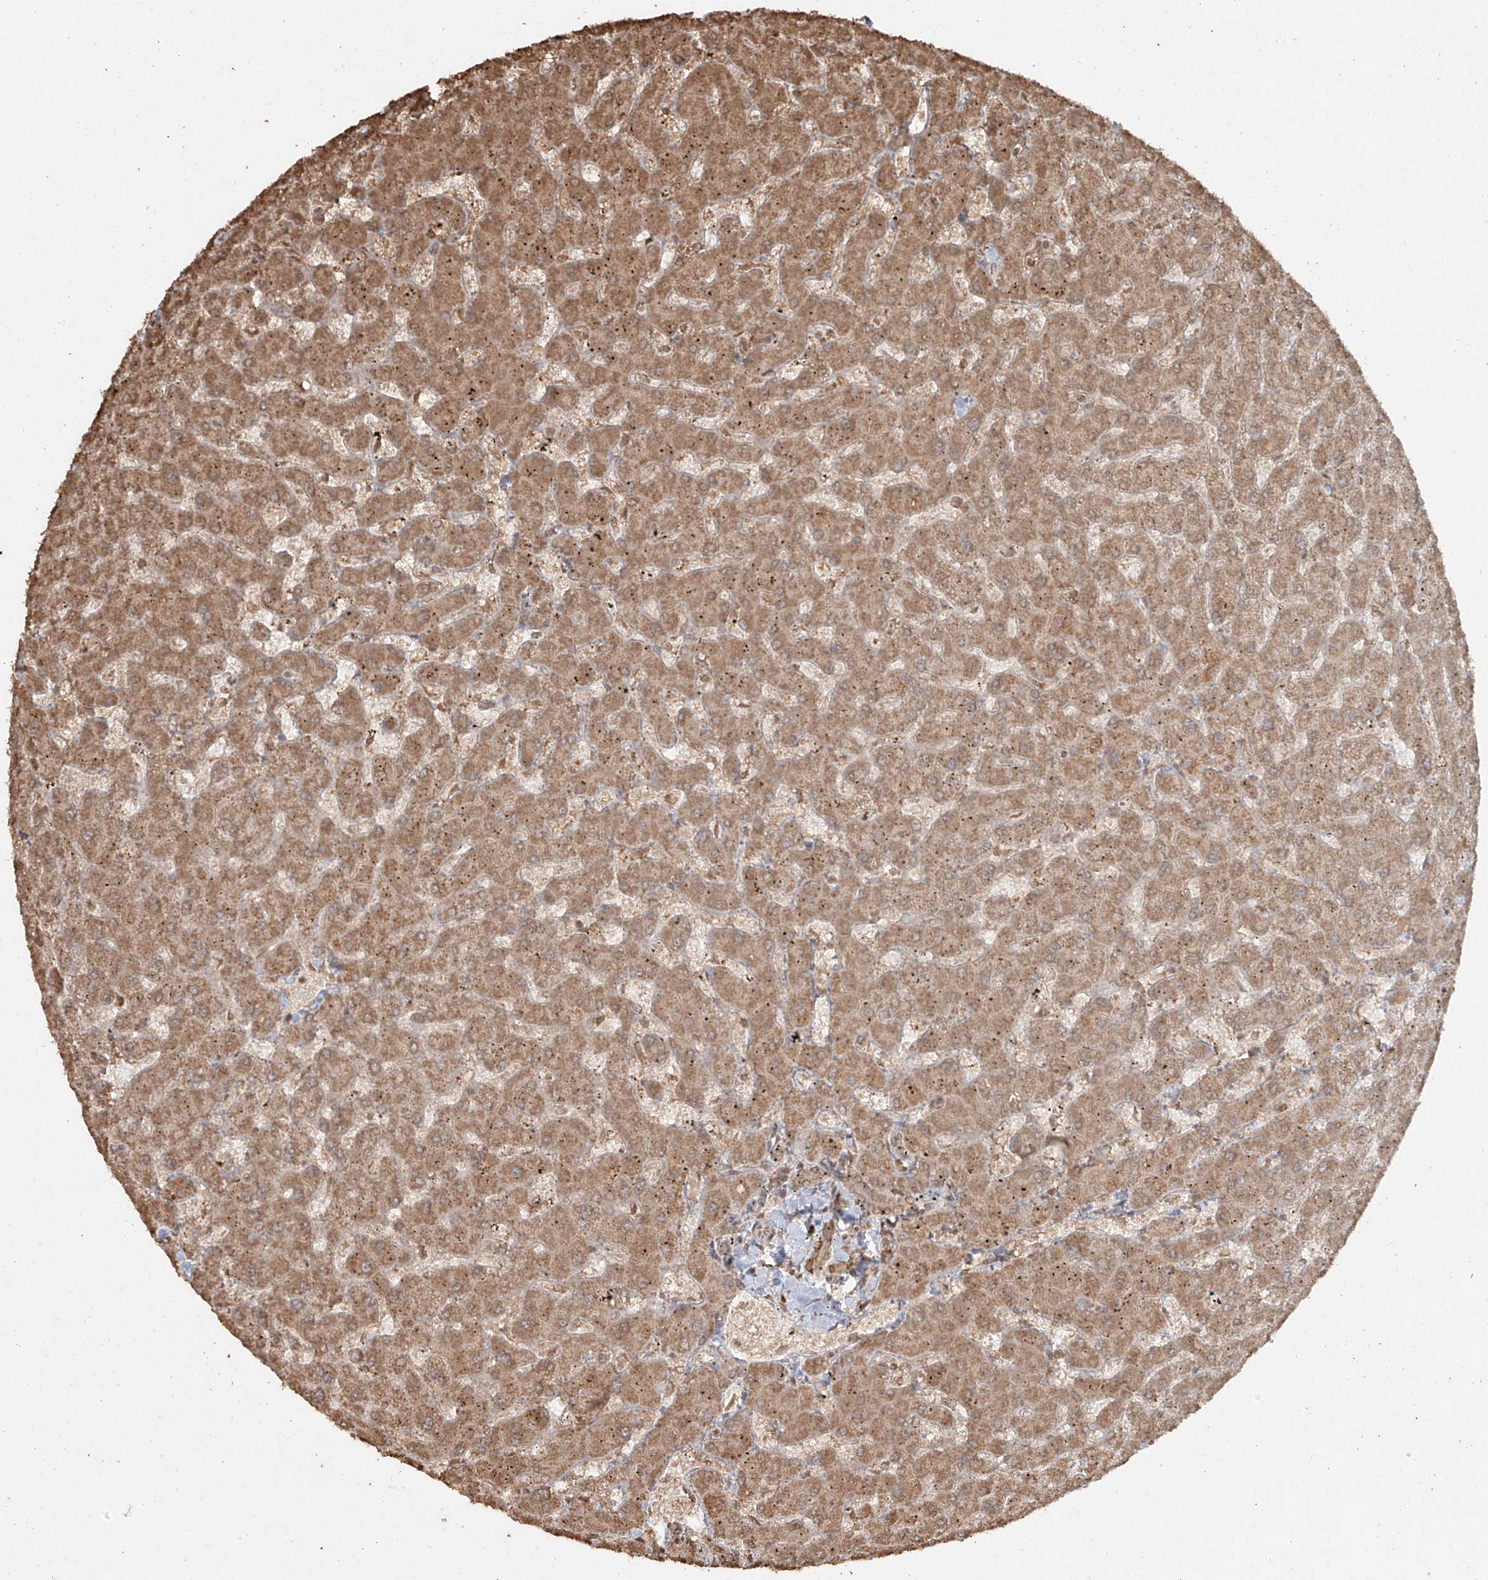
{"staining": {"intensity": "moderate", "quantity": ">75%", "location": "cytoplasmic/membranous,nuclear"}, "tissue": "liver", "cell_type": "Cholangiocytes", "image_type": "normal", "snomed": [{"axis": "morphology", "description": "Normal tissue, NOS"}, {"axis": "topography", "description": "Liver"}], "caption": "Immunohistochemistry (DAB) staining of normal liver exhibits moderate cytoplasmic/membranous,nuclear protein positivity in approximately >75% of cholangiocytes.", "gene": "TIGAR", "patient": {"sex": "female", "age": 63}}